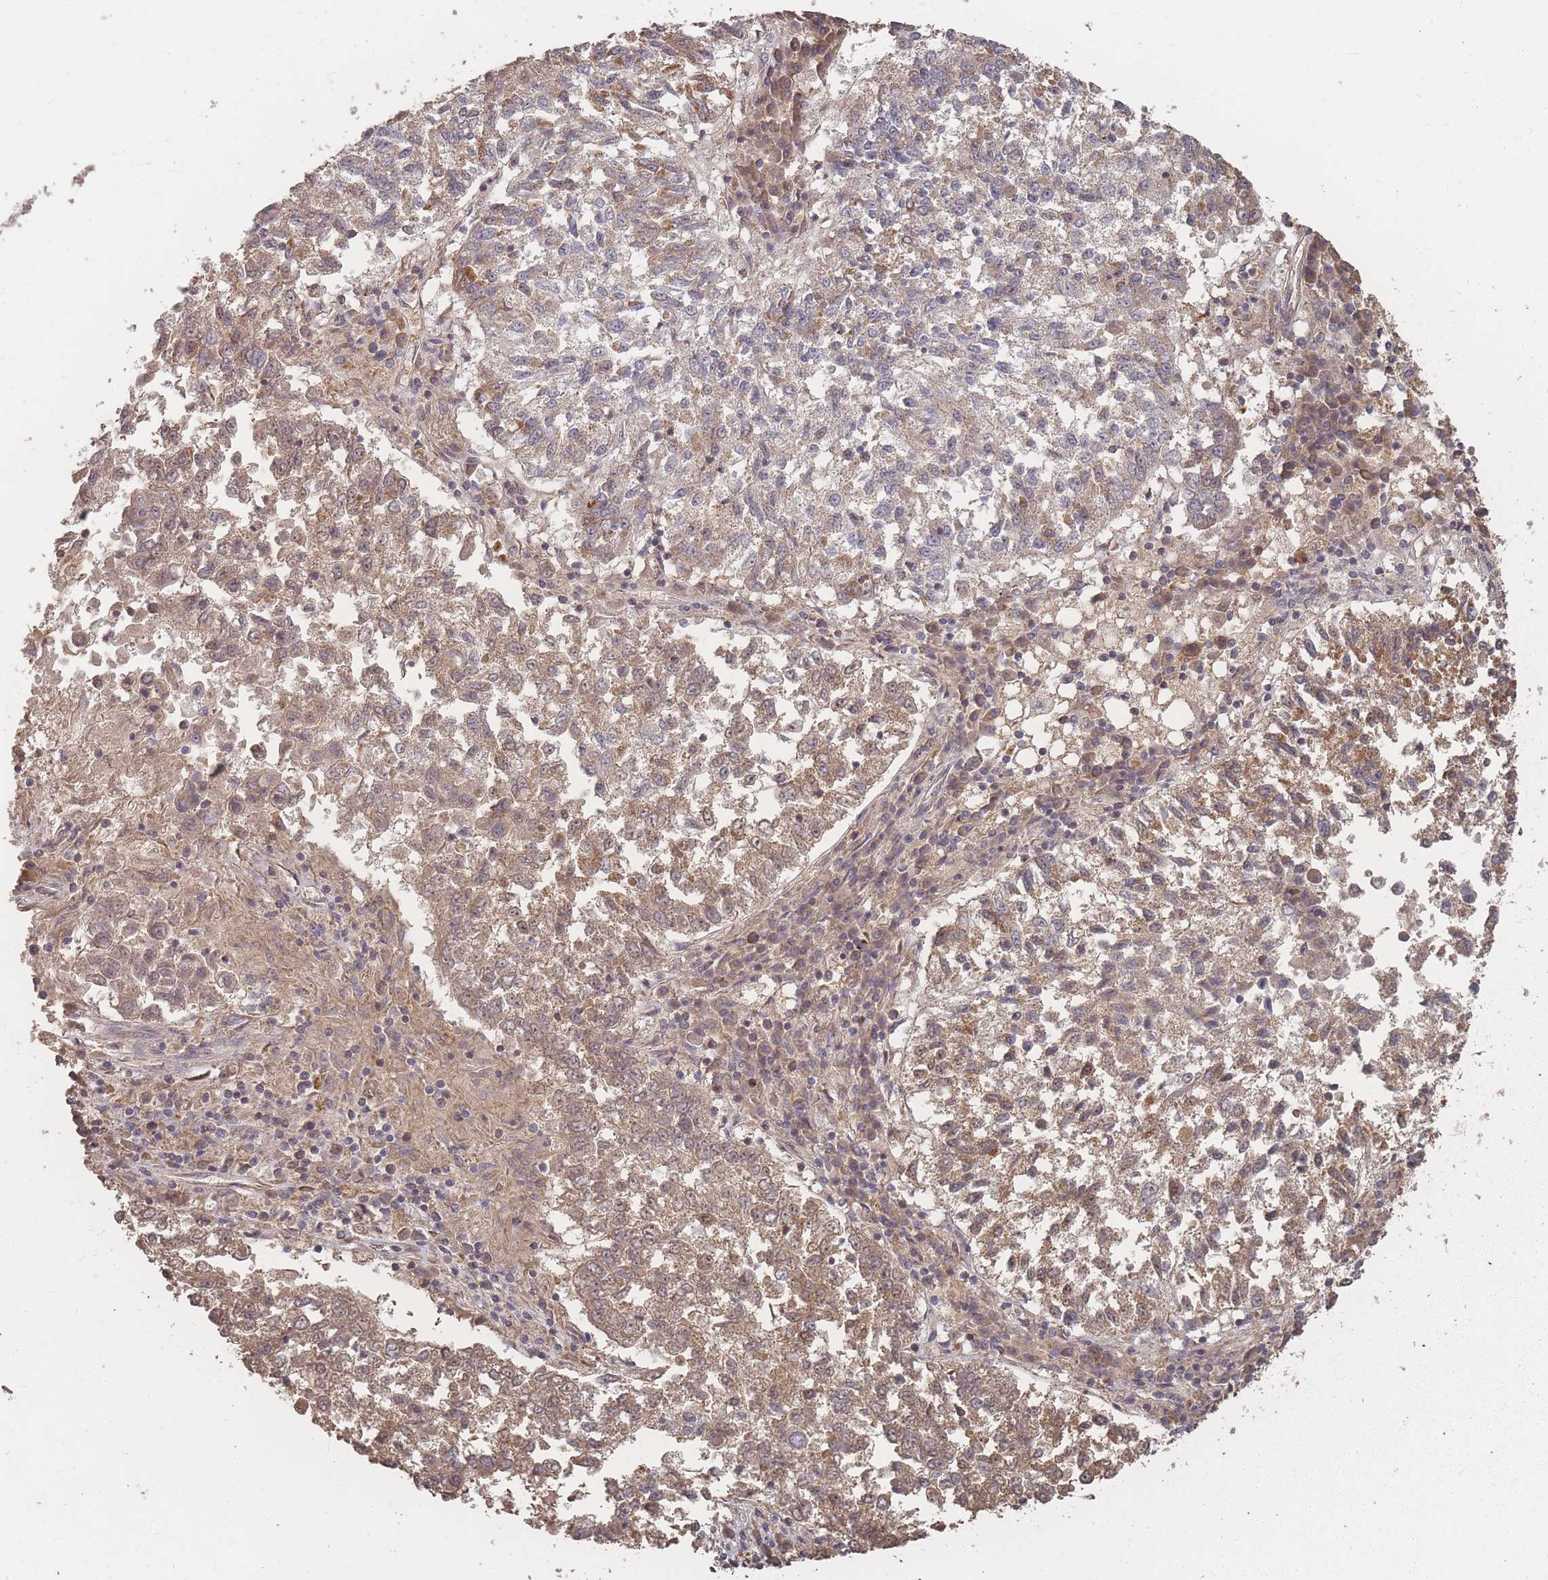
{"staining": {"intensity": "moderate", "quantity": ">75%", "location": "cytoplasmic/membranous"}, "tissue": "lung cancer", "cell_type": "Tumor cells", "image_type": "cancer", "snomed": [{"axis": "morphology", "description": "Squamous cell carcinoma, NOS"}, {"axis": "topography", "description": "Lung"}], "caption": "This photomicrograph shows immunohistochemistry (IHC) staining of human squamous cell carcinoma (lung), with medium moderate cytoplasmic/membranous positivity in approximately >75% of tumor cells.", "gene": "LYRM7", "patient": {"sex": "male", "age": 73}}